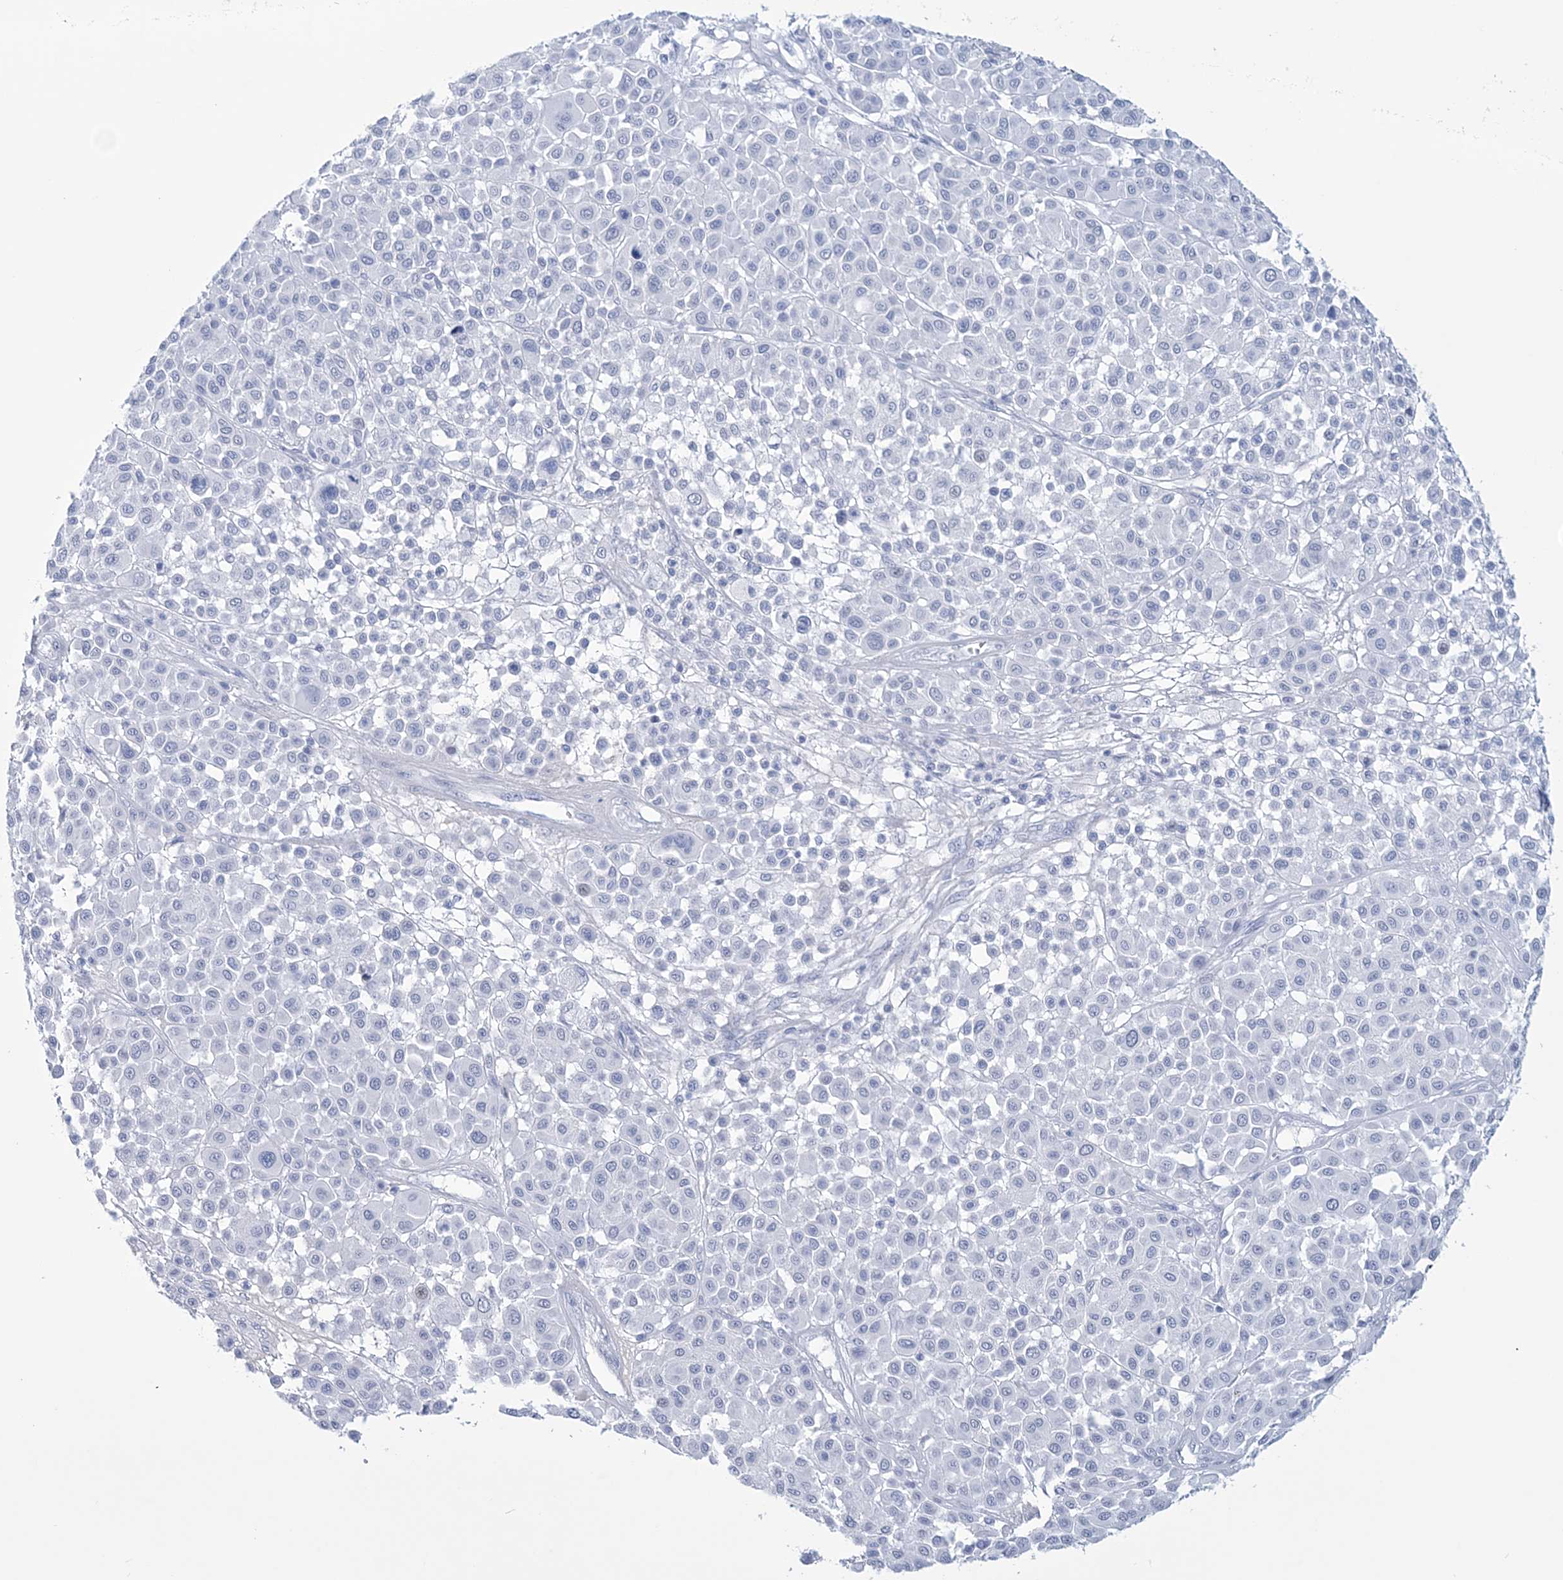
{"staining": {"intensity": "negative", "quantity": "none", "location": "none"}, "tissue": "melanoma", "cell_type": "Tumor cells", "image_type": "cancer", "snomed": [{"axis": "morphology", "description": "Malignant melanoma, Metastatic site"}, {"axis": "topography", "description": "Soft tissue"}], "caption": "DAB immunohistochemical staining of malignant melanoma (metastatic site) demonstrates no significant positivity in tumor cells.", "gene": "DPCD", "patient": {"sex": "male", "age": 41}}